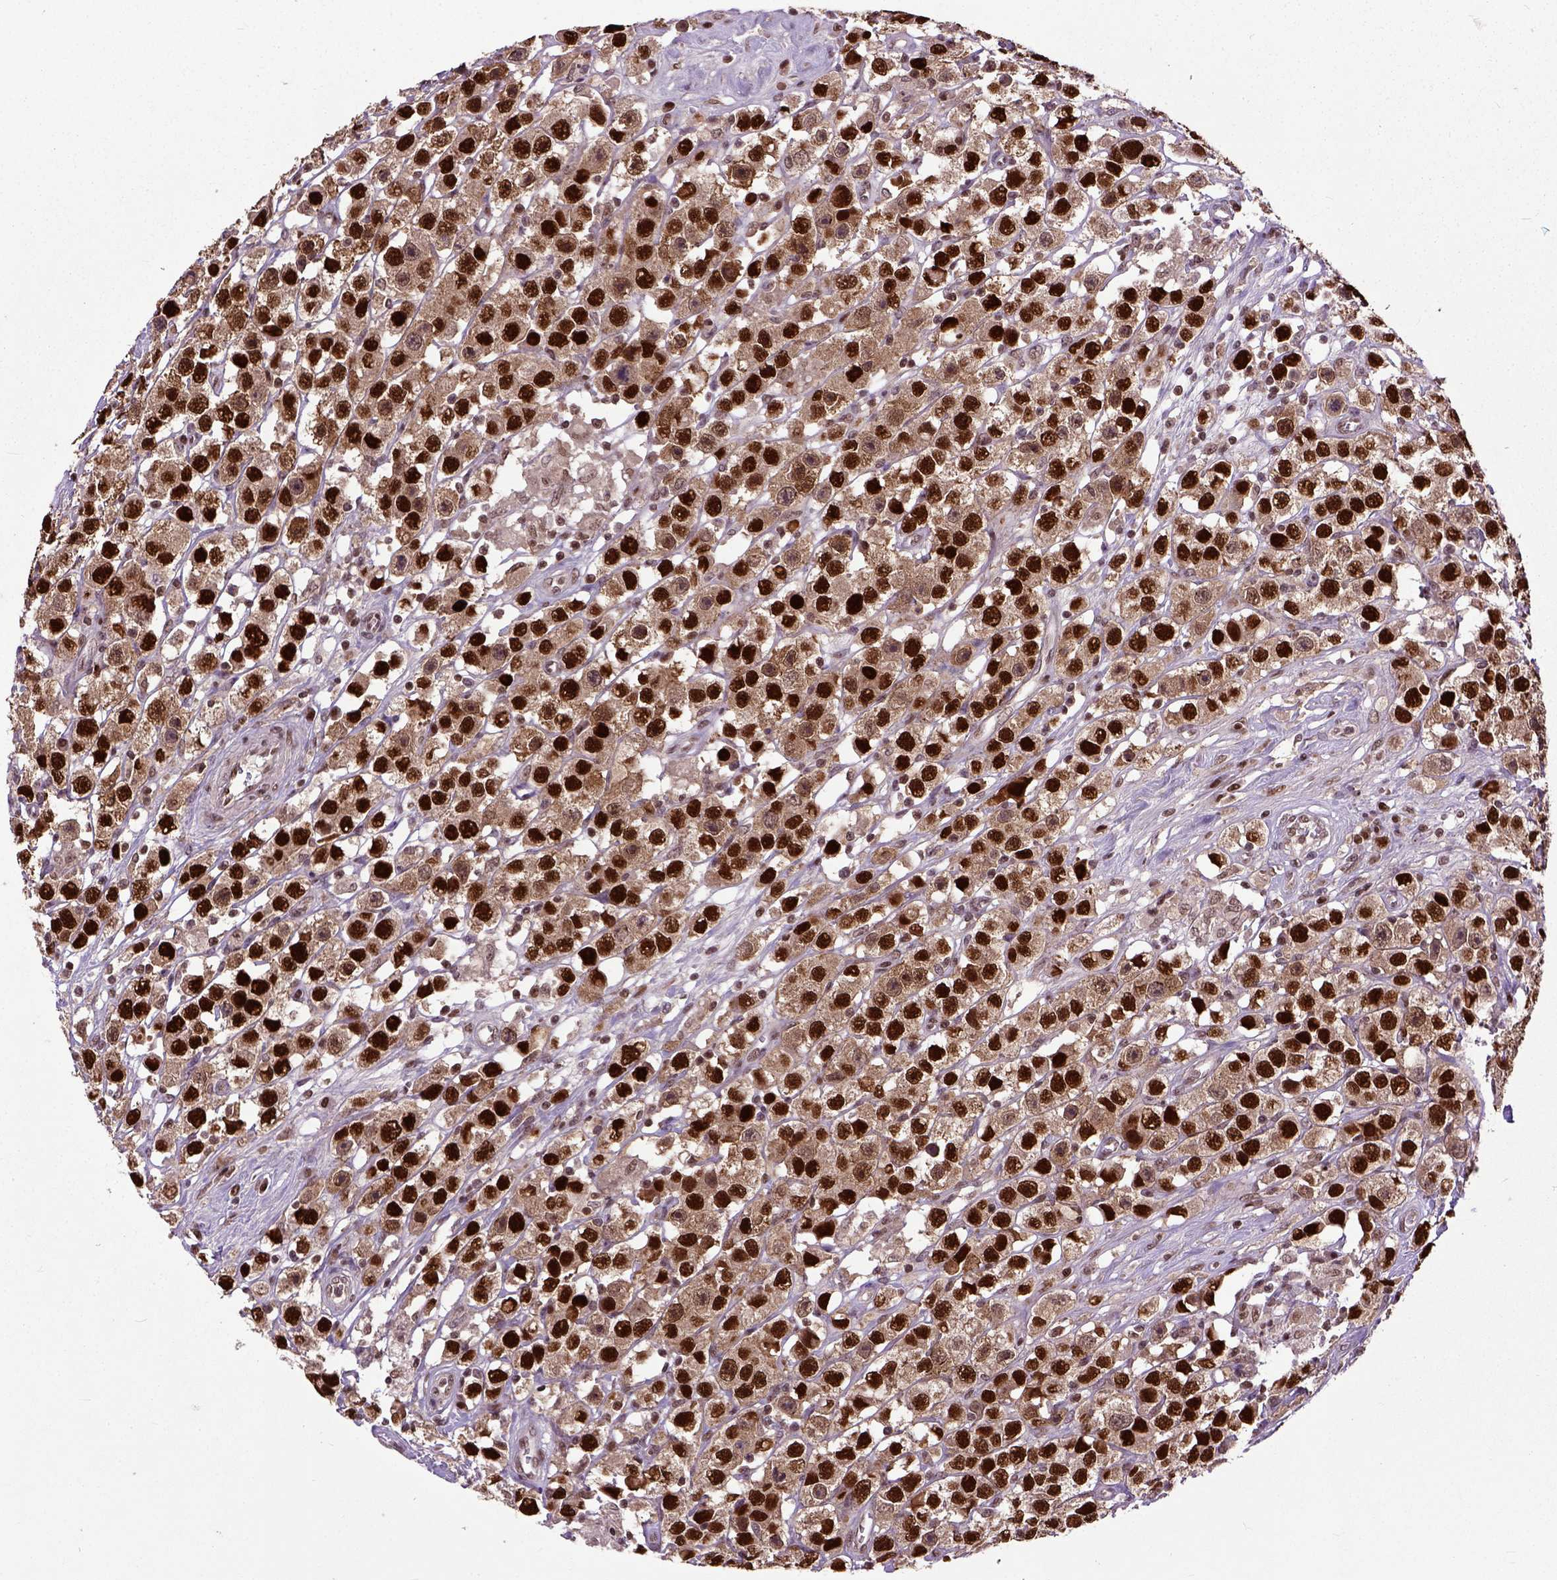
{"staining": {"intensity": "strong", "quantity": ">75%", "location": "cytoplasmic/membranous,nuclear"}, "tissue": "testis cancer", "cell_type": "Tumor cells", "image_type": "cancer", "snomed": [{"axis": "morphology", "description": "Seminoma, NOS"}, {"axis": "topography", "description": "Testis"}], "caption": "The photomicrograph exhibits a brown stain indicating the presence of a protein in the cytoplasmic/membranous and nuclear of tumor cells in seminoma (testis). The protein is shown in brown color, while the nuclei are stained blue.", "gene": "UBA3", "patient": {"sex": "male", "age": 45}}